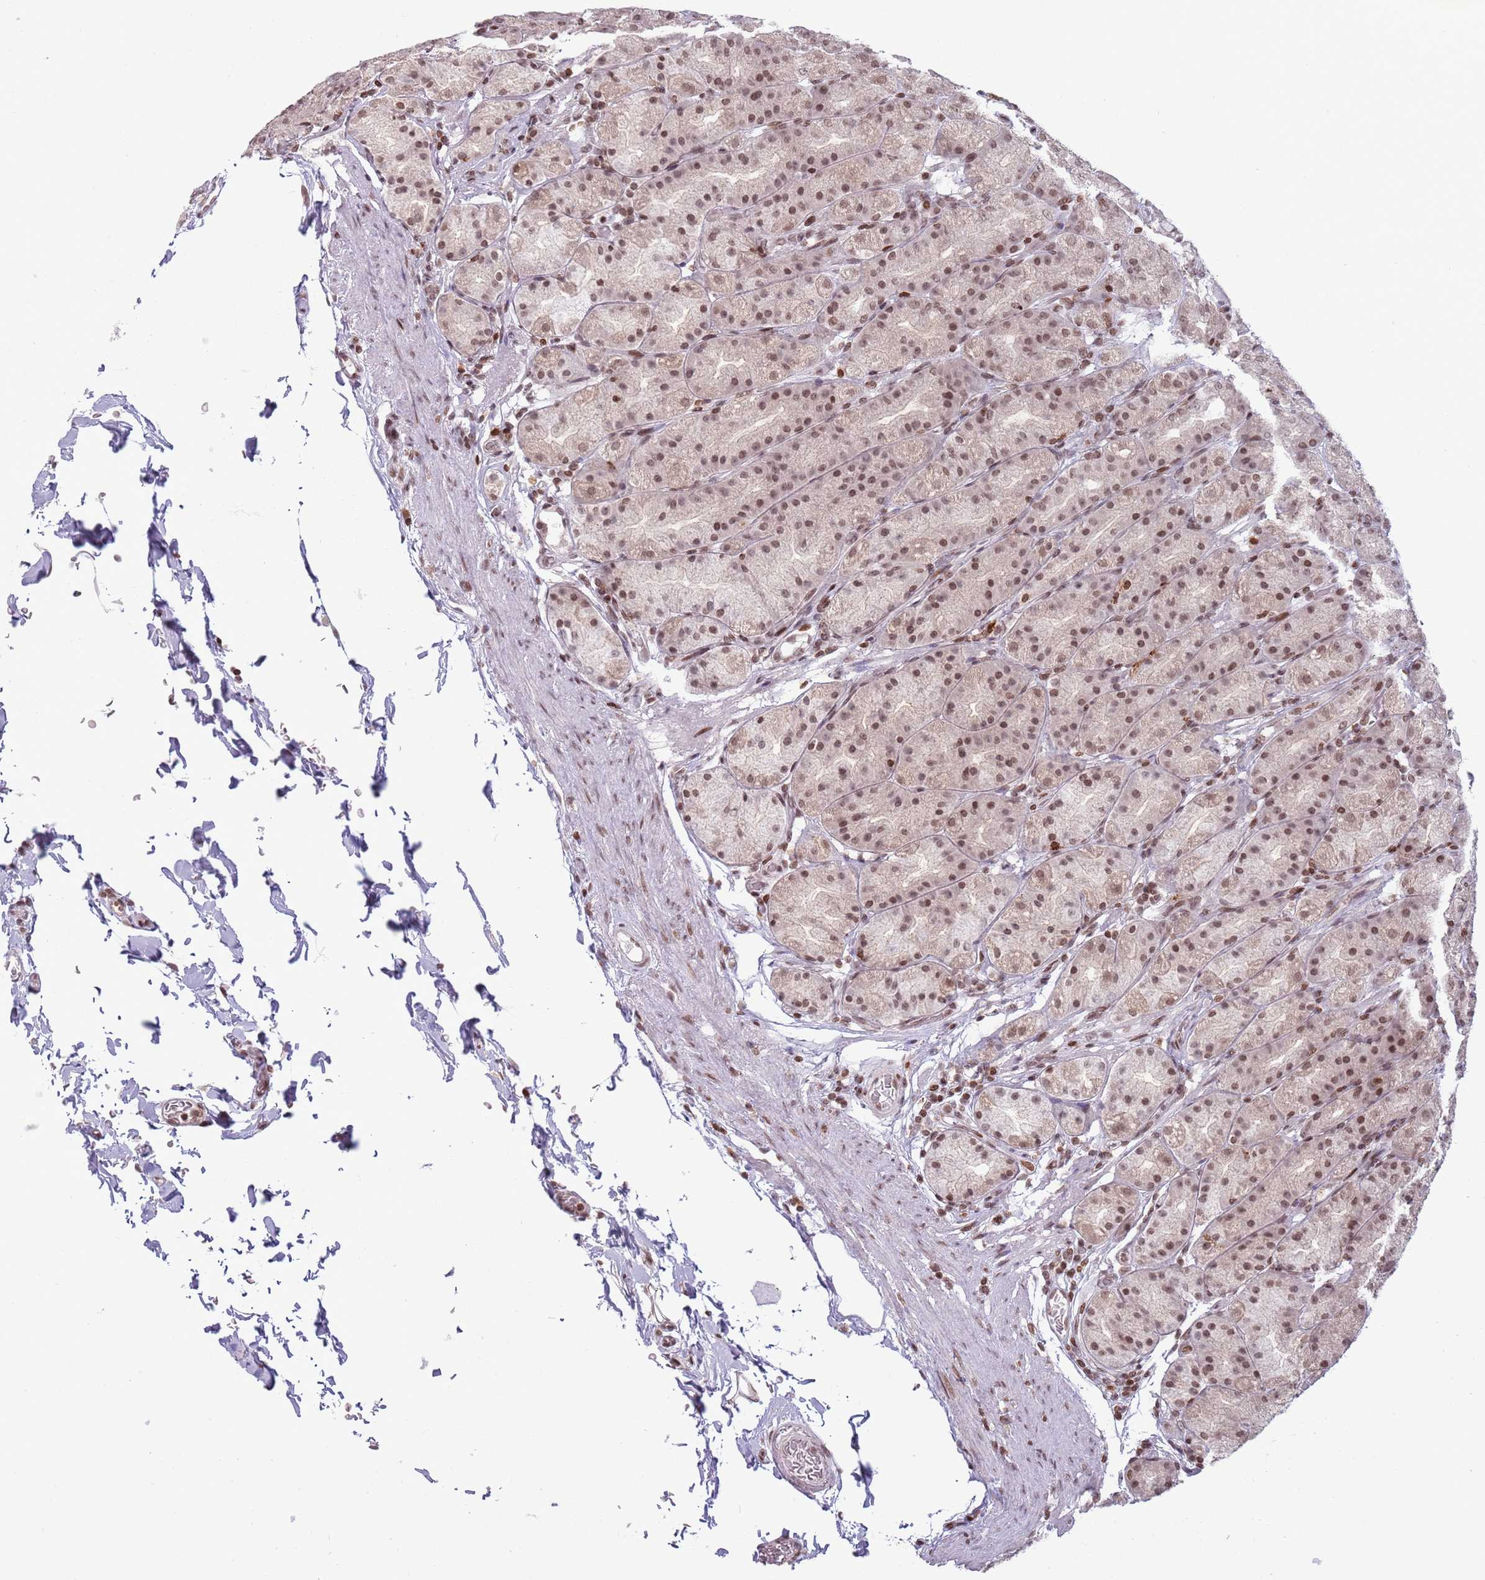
{"staining": {"intensity": "moderate", "quantity": ">75%", "location": "nuclear"}, "tissue": "stomach", "cell_type": "Glandular cells", "image_type": "normal", "snomed": [{"axis": "morphology", "description": "Normal tissue, NOS"}, {"axis": "topography", "description": "Stomach, upper"}, {"axis": "topography", "description": "Stomach"}], "caption": "IHC (DAB) staining of normal human stomach displays moderate nuclear protein expression in about >75% of glandular cells. (DAB IHC with brightfield microscopy, high magnification).", "gene": "SH3RF3", "patient": {"sex": "male", "age": 68}}